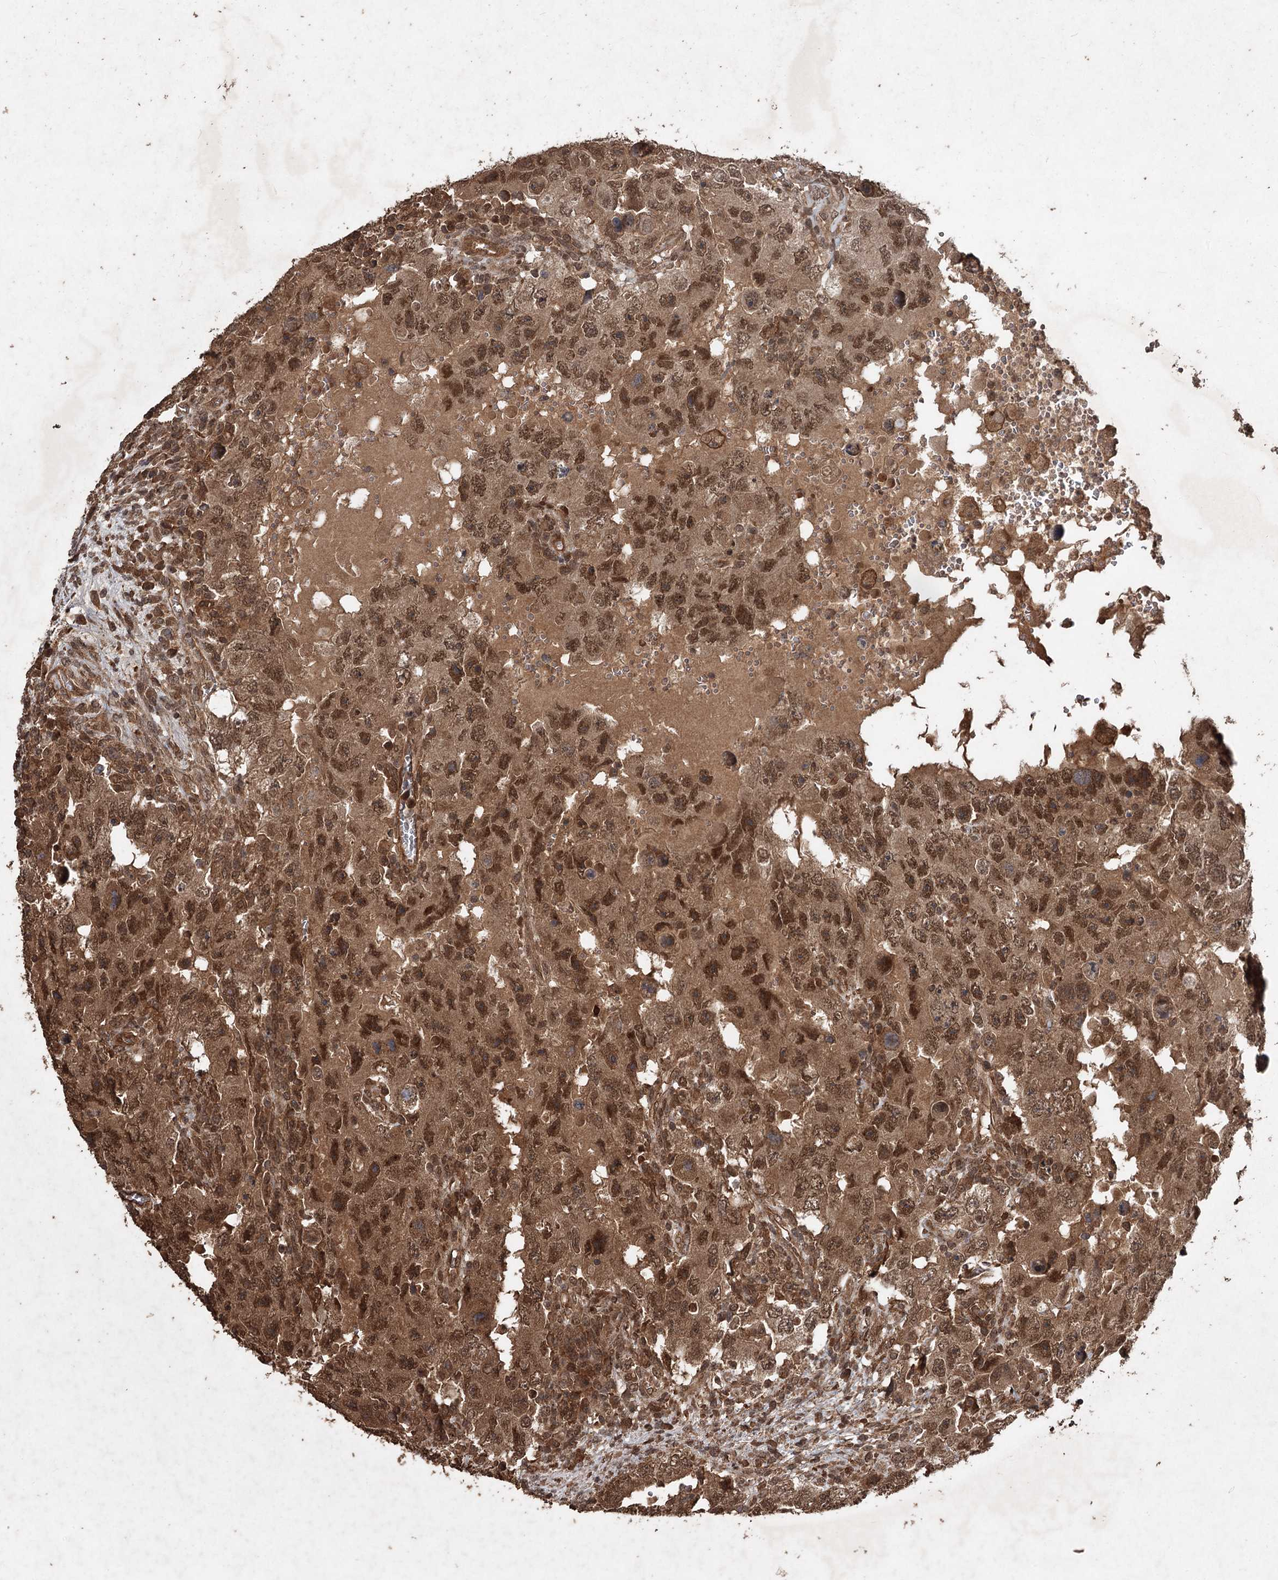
{"staining": {"intensity": "moderate", "quantity": ">75%", "location": "cytoplasmic/membranous,nuclear"}, "tissue": "testis cancer", "cell_type": "Tumor cells", "image_type": "cancer", "snomed": [{"axis": "morphology", "description": "Carcinoma, Embryonal, NOS"}, {"axis": "topography", "description": "Testis"}], "caption": "Embryonal carcinoma (testis) tissue displays moderate cytoplasmic/membranous and nuclear staining in approximately >75% of tumor cells Nuclei are stained in blue.", "gene": "FBXO7", "patient": {"sex": "male", "age": 26}}